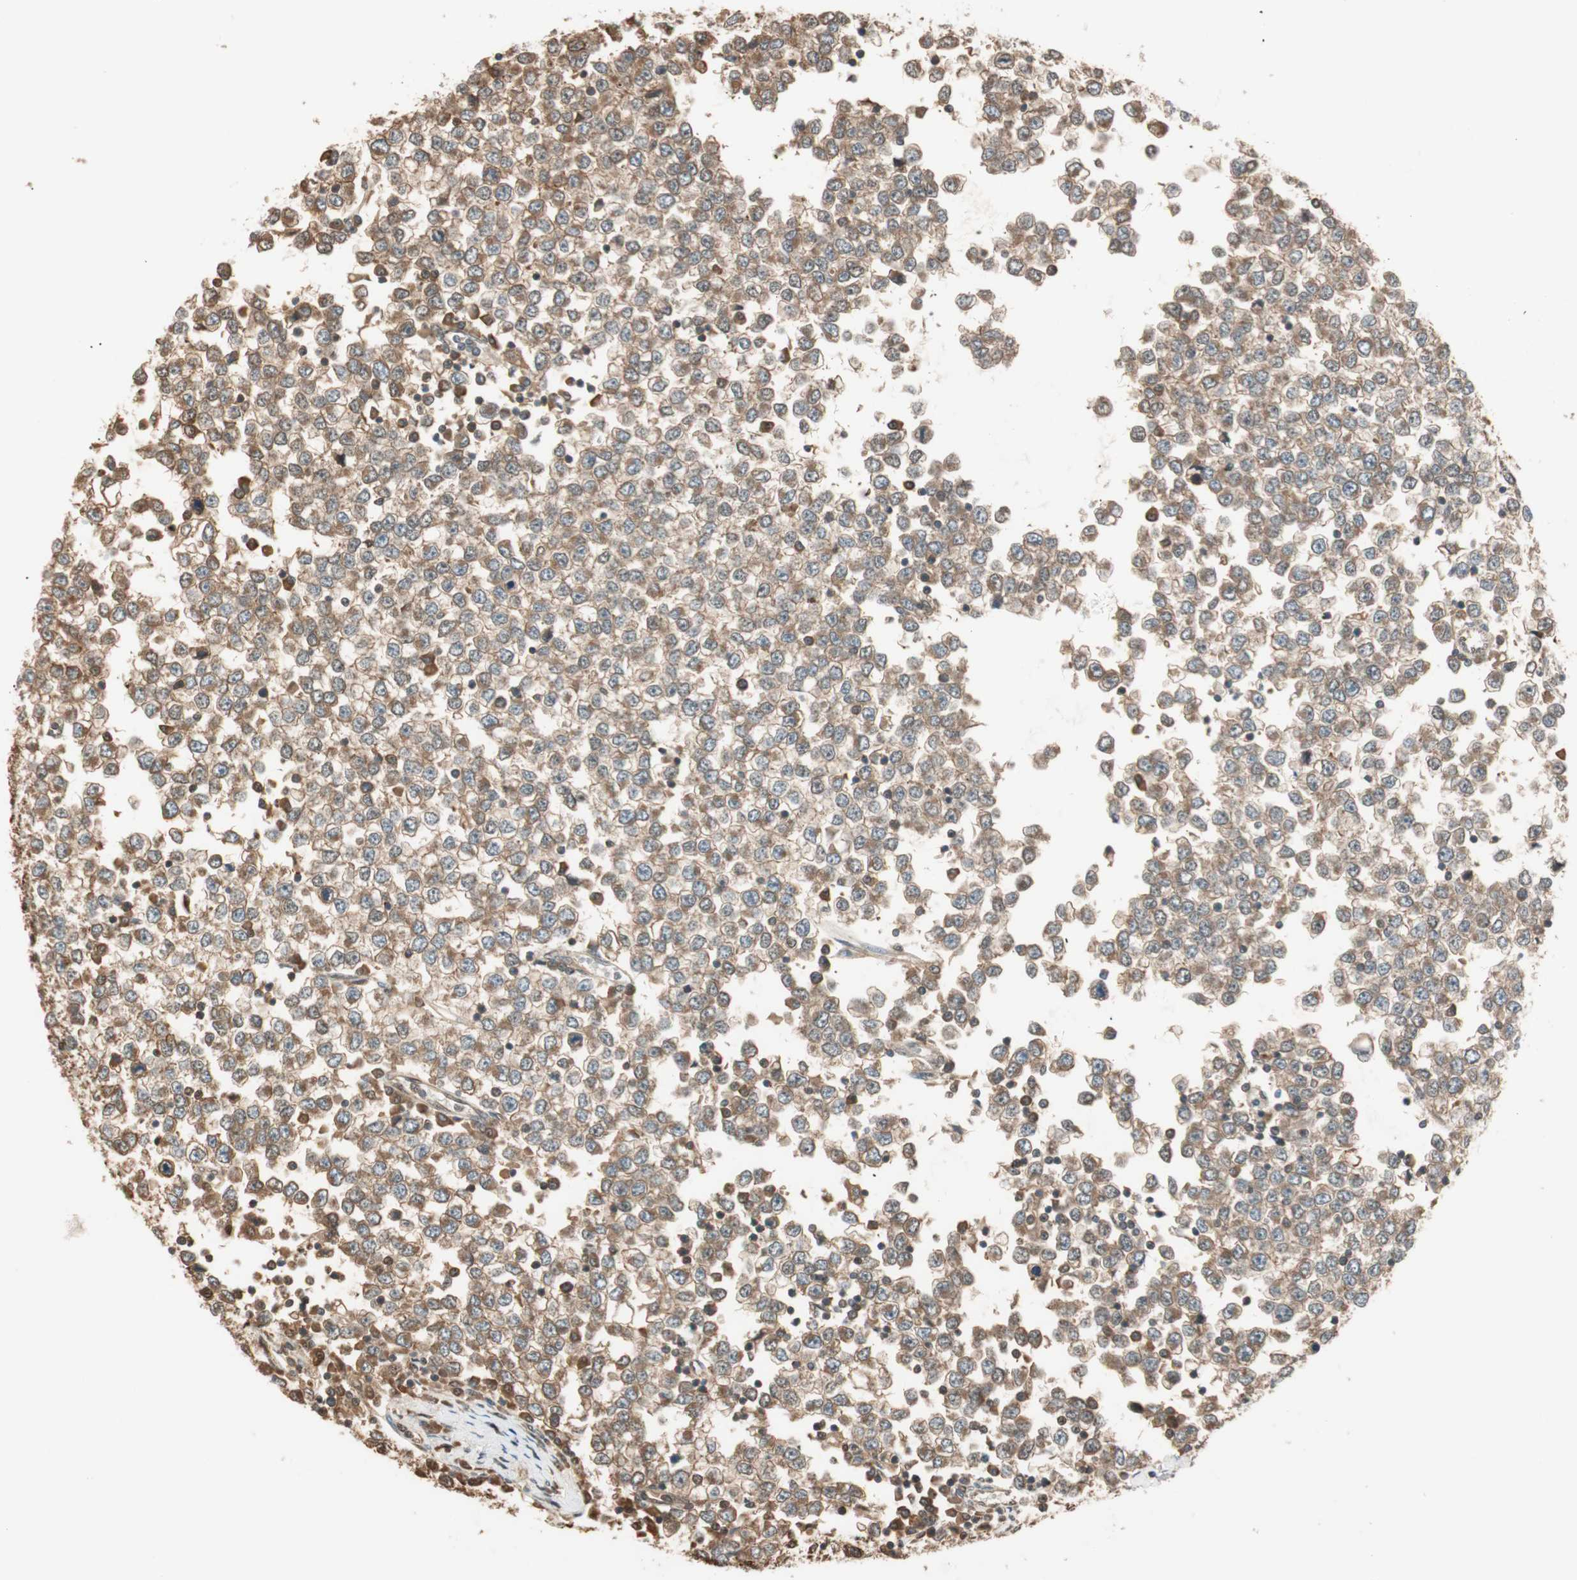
{"staining": {"intensity": "moderate", "quantity": ">75%", "location": "cytoplasmic/membranous"}, "tissue": "testis cancer", "cell_type": "Tumor cells", "image_type": "cancer", "snomed": [{"axis": "morphology", "description": "Seminoma, NOS"}, {"axis": "topography", "description": "Testis"}], "caption": "The immunohistochemical stain highlights moderate cytoplasmic/membranous staining in tumor cells of testis seminoma tissue. Immunohistochemistry (ihc) stains the protein of interest in brown and the nuclei are stained blue.", "gene": "ZNF443", "patient": {"sex": "male", "age": 65}}